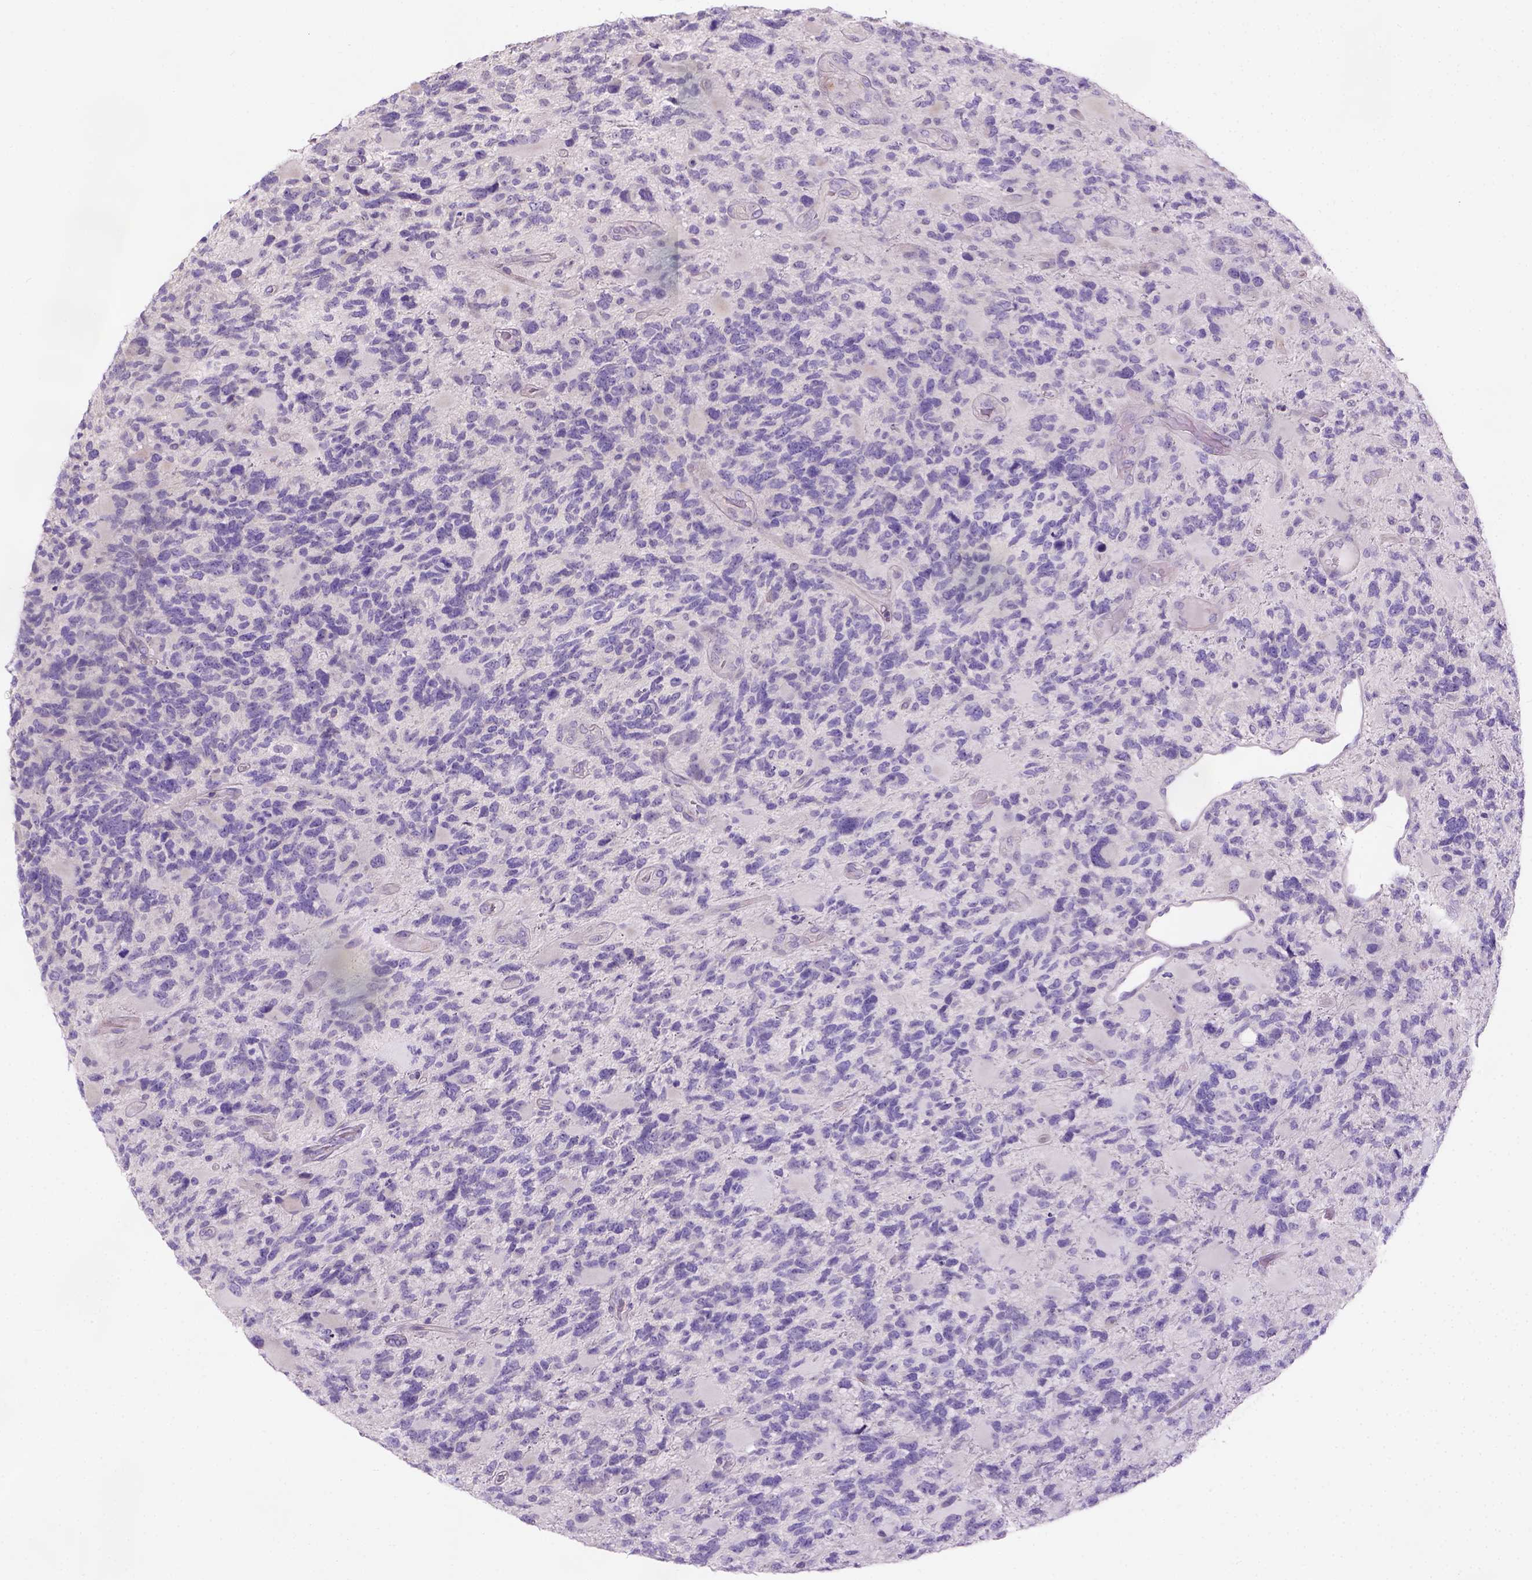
{"staining": {"intensity": "negative", "quantity": "none", "location": "none"}, "tissue": "glioma", "cell_type": "Tumor cells", "image_type": "cancer", "snomed": [{"axis": "morphology", "description": "Glioma, malignant, High grade"}, {"axis": "topography", "description": "Brain"}], "caption": "This is an IHC micrograph of human malignant glioma (high-grade). There is no positivity in tumor cells.", "gene": "C20orf144", "patient": {"sex": "female", "age": 71}}